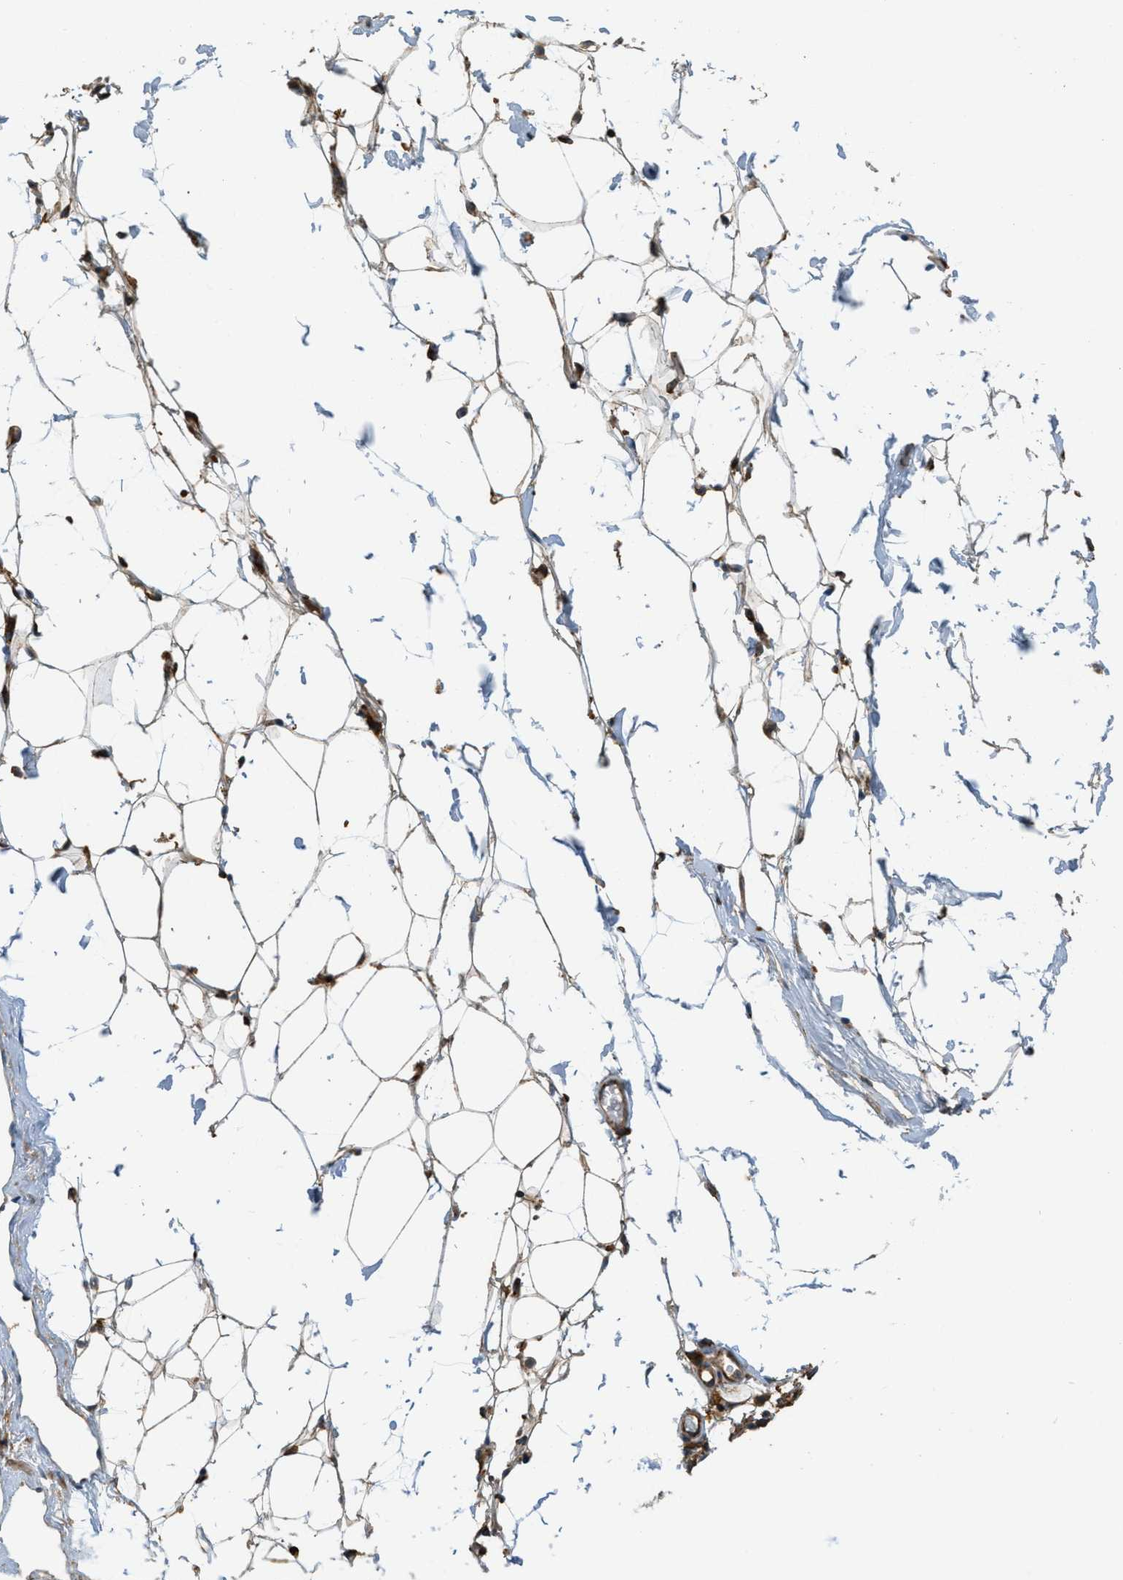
{"staining": {"intensity": "weak", "quantity": "25%-75%", "location": "cytoplasmic/membranous"}, "tissue": "adipose tissue", "cell_type": "Adipocytes", "image_type": "normal", "snomed": [{"axis": "morphology", "description": "Normal tissue, NOS"}, {"axis": "topography", "description": "Breast"}, {"axis": "topography", "description": "Soft tissue"}], "caption": "Immunohistochemistry (IHC) image of unremarkable human adipose tissue stained for a protein (brown), which displays low levels of weak cytoplasmic/membranous staining in approximately 25%-75% of adipocytes.", "gene": "PCDH18", "patient": {"sex": "female", "age": 75}}